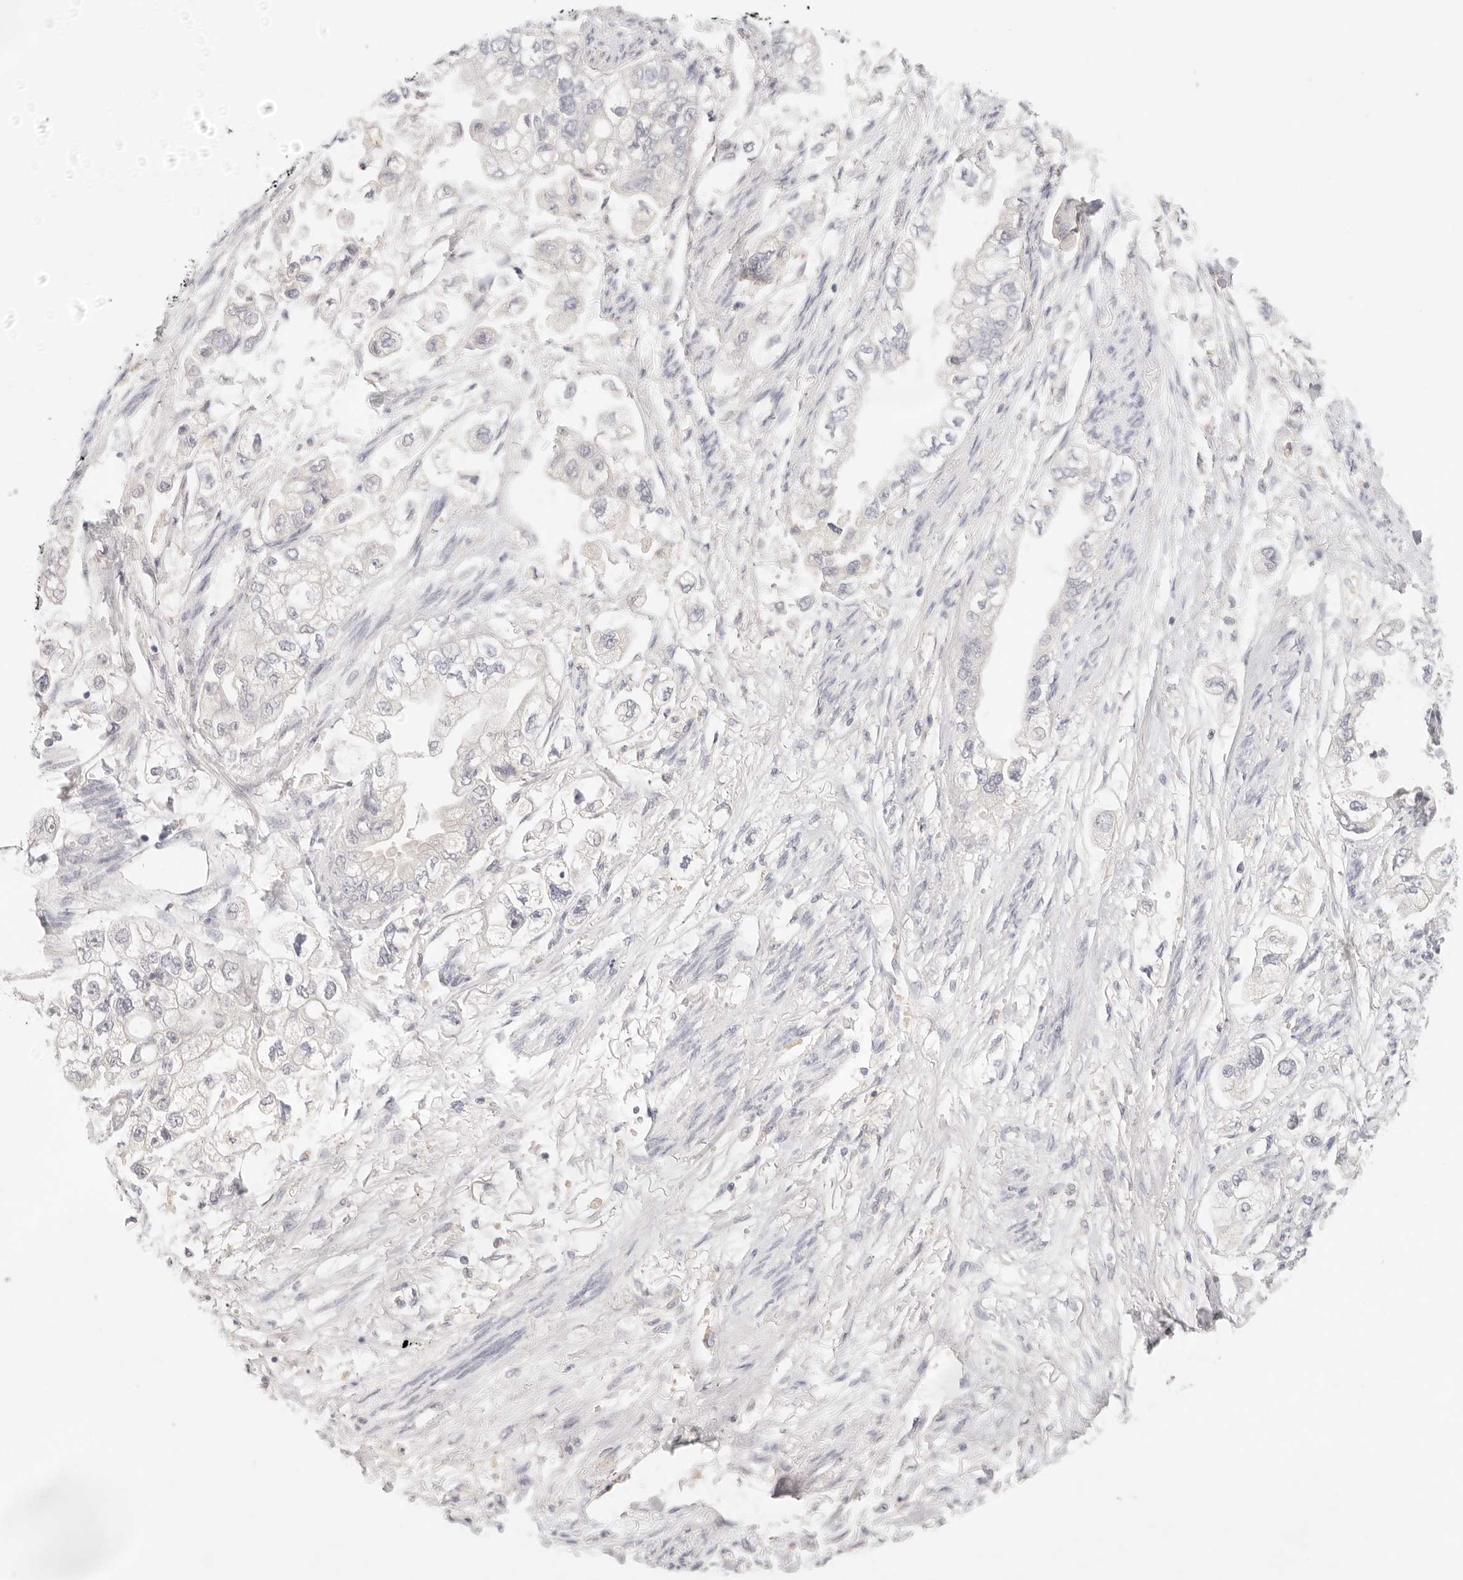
{"staining": {"intensity": "negative", "quantity": "none", "location": "none"}, "tissue": "stomach cancer", "cell_type": "Tumor cells", "image_type": "cancer", "snomed": [{"axis": "morphology", "description": "Adenocarcinoma, NOS"}, {"axis": "topography", "description": "Stomach"}], "caption": "Tumor cells are negative for brown protein staining in stomach adenocarcinoma.", "gene": "SPHK1", "patient": {"sex": "male", "age": 62}}